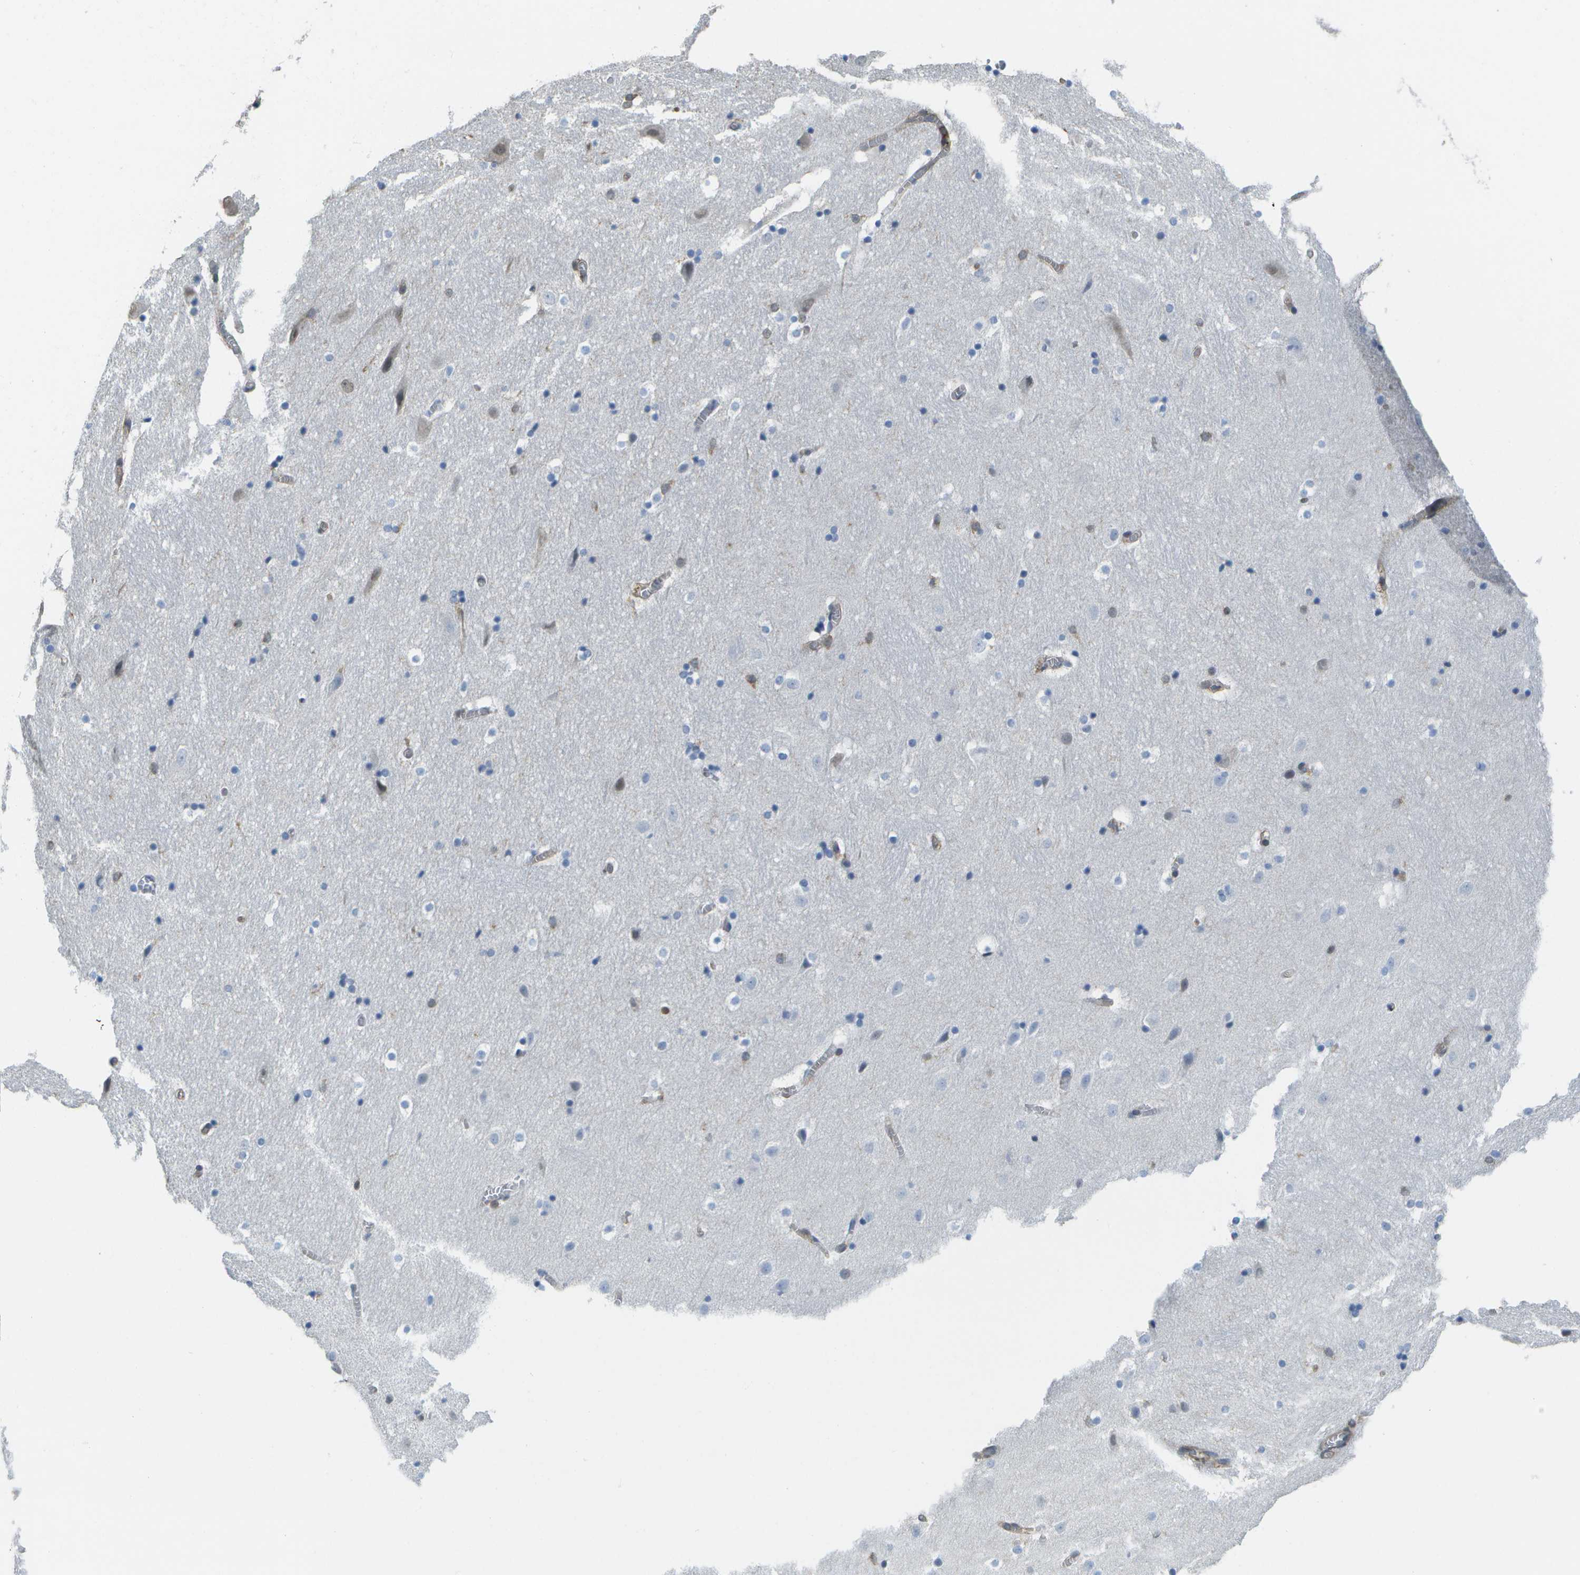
{"staining": {"intensity": "weak", "quantity": "<25%", "location": "cytoplasmic/membranous"}, "tissue": "hippocampus", "cell_type": "Glial cells", "image_type": "normal", "snomed": [{"axis": "morphology", "description": "Normal tissue, NOS"}, {"axis": "topography", "description": "Hippocampus"}], "caption": "Immunohistochemical staining of unremarkable hippocampus reveals no significant positivity in glial cells. (DAB immunohistochemistry (IHC) with hematoxylin counter stain).", "gene": "RCSD1", "patient": {"sex": "male", "age": 45}}